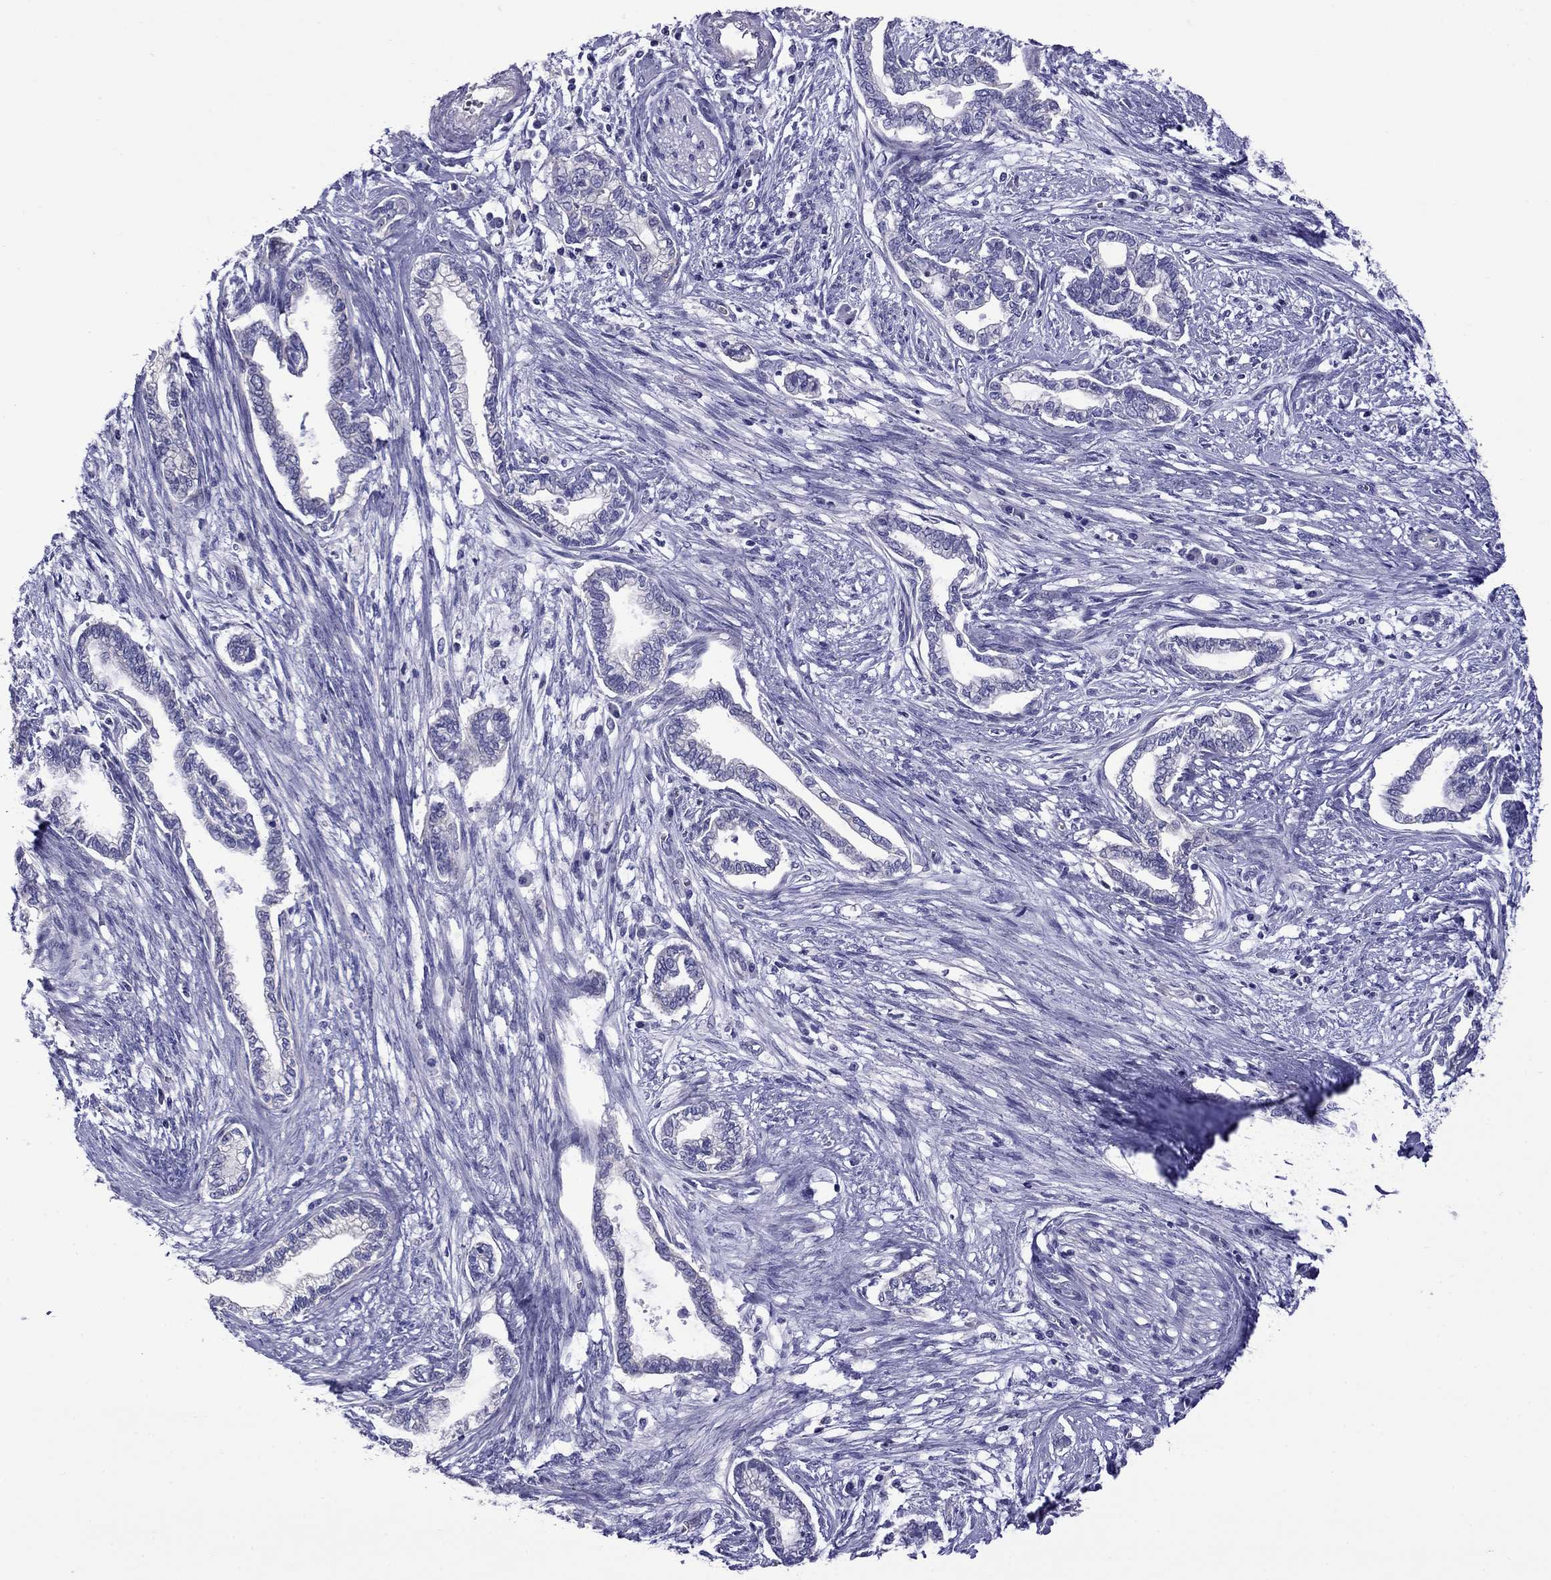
{"staining": {"intensity": "negative", "quantity": "none", "location": "none"}, "tissue": "cervical cancer", "cell_type": "Tumor cells", "image_type": "cancer", "snomed": [{"axis": "morphology", "description": "Adenocarcinoma, NOS"}, {"axis": "topography", "description": "Cervix"}], "caption": "Protein analysis of cervical adenocarcinoma reveals no significant staining in tumor cells.", "gene": "STAR", "patient": {"sex": "female", "age": 62}}